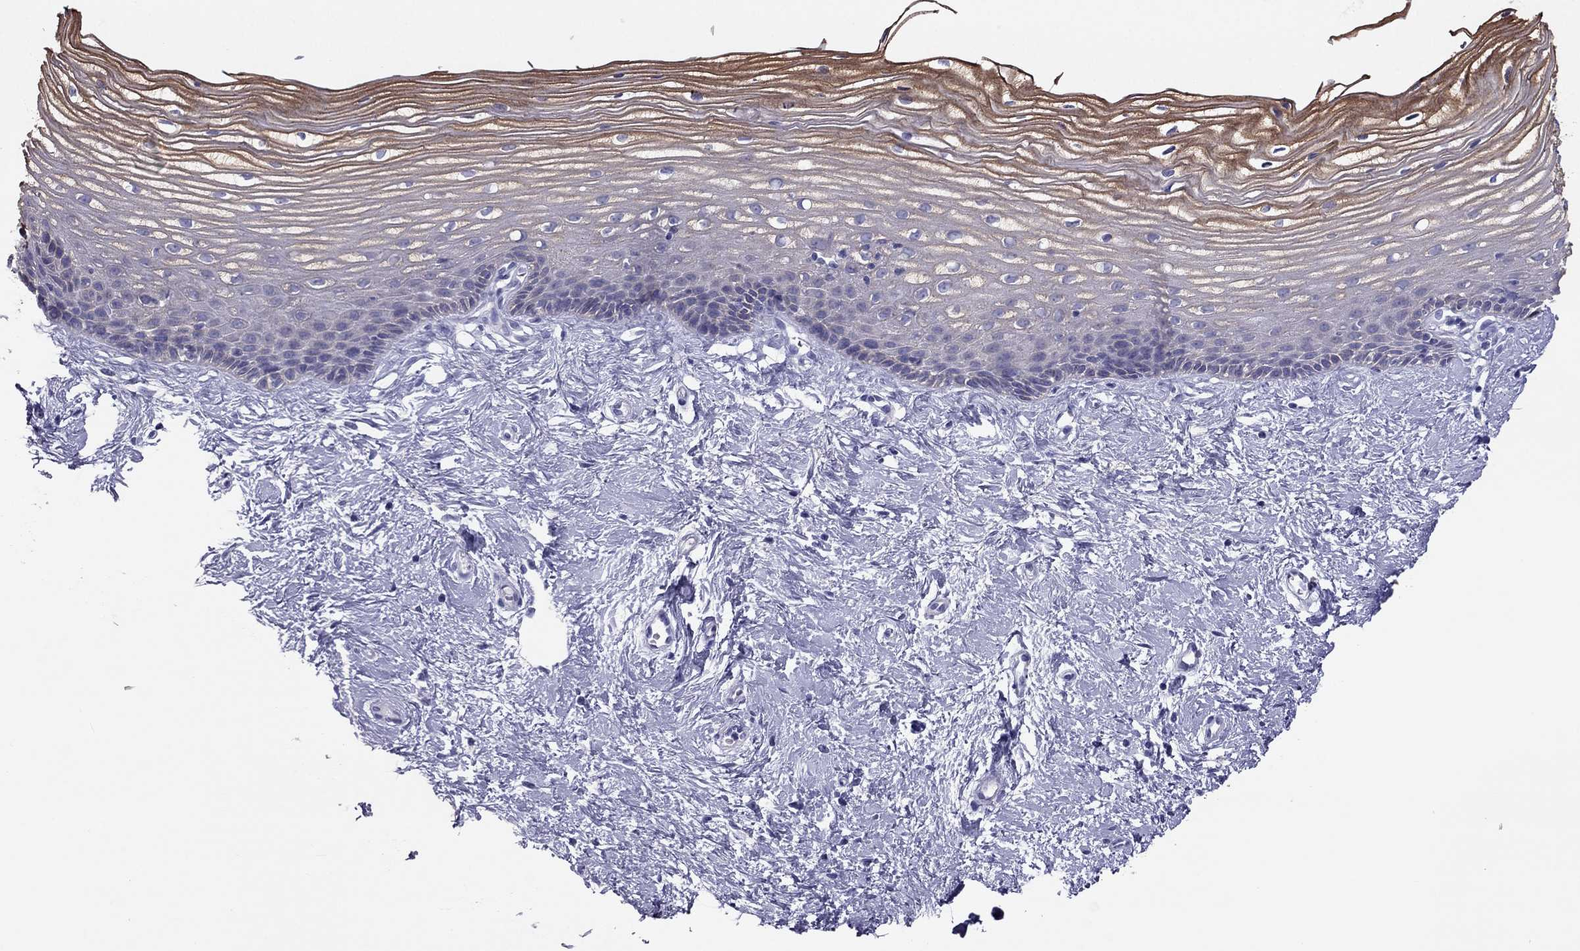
{"staining": {"intensity": "negative", "quantity": "none", "location": "none"}, "tissue": "cervix", "cell_type": "Glandular cells", "image_type": "normal", "snomed": [{"axis": "morphology", "description": "Normal tissue, NOS"}, {"axis": "topography", "description": "Cervix"}], "caption": "The micrograph shows no significant staining in glandular cells of cervix.", "gene": "MAEL", "patient": {"sex": "female", "age": 40}}